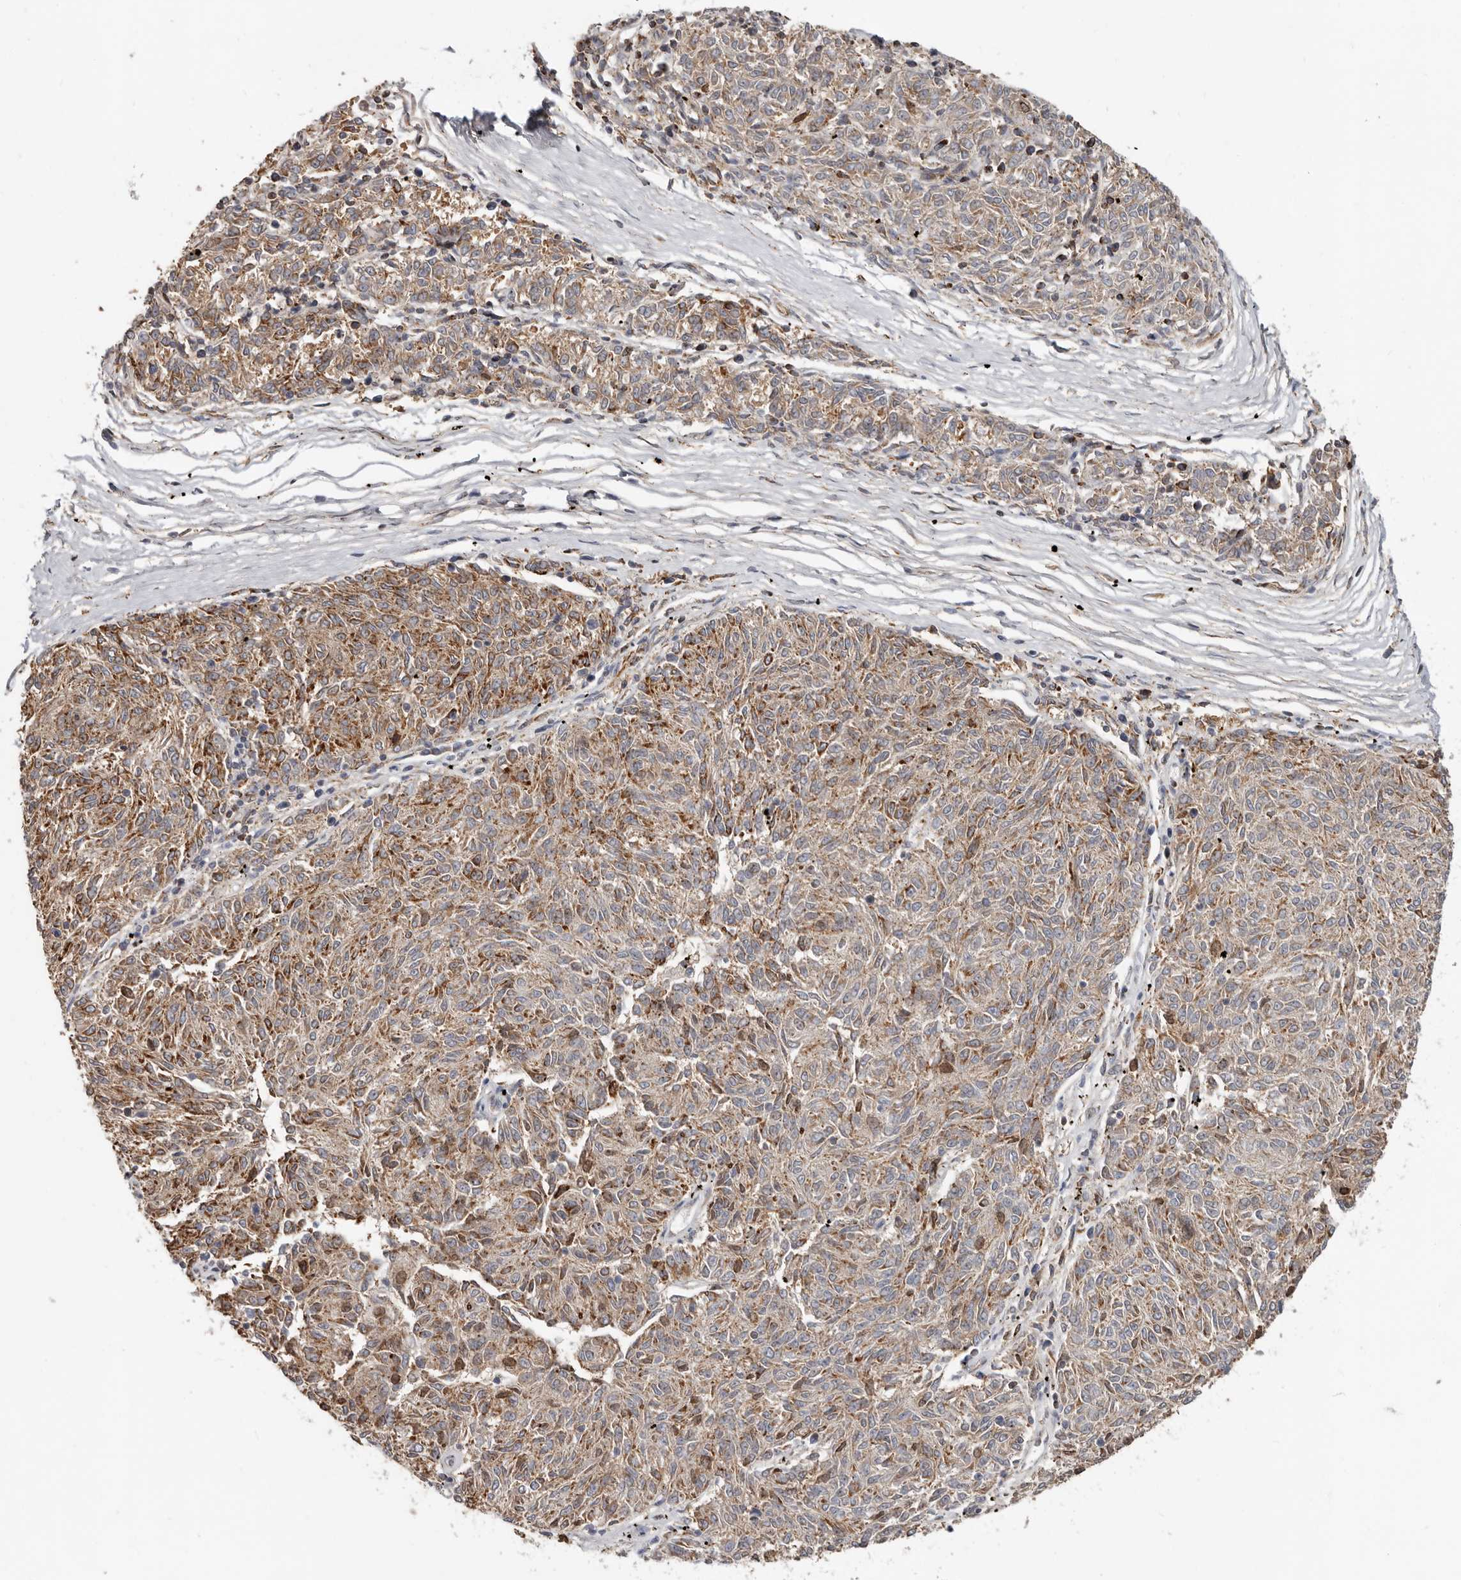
{"staining": {"intensity": "moderate", "quantity": ">75%", "location": "cytoplasmic/membranous"}, "tissue": "melanoma", "cell_type": "Tumor cells", "image_type": "cancer", "snomed": [{"axis": "morphology", "description": "Malignant melanoma, NOS"}, {"axis": "topography", "description": "Skin"}], "caption": "Immunohistochemistry image of neoplastic tissue: malignant melanoma stained using immunohistochemistry reveals medium levels of moderate protein expression localized specifically in the cytoplasmic/membranous of tumor cells, appearing as a cytoplasmic/membranous brown color.", "gene": "KIF26B", "patient": {"sex": "female", "age": 72}}